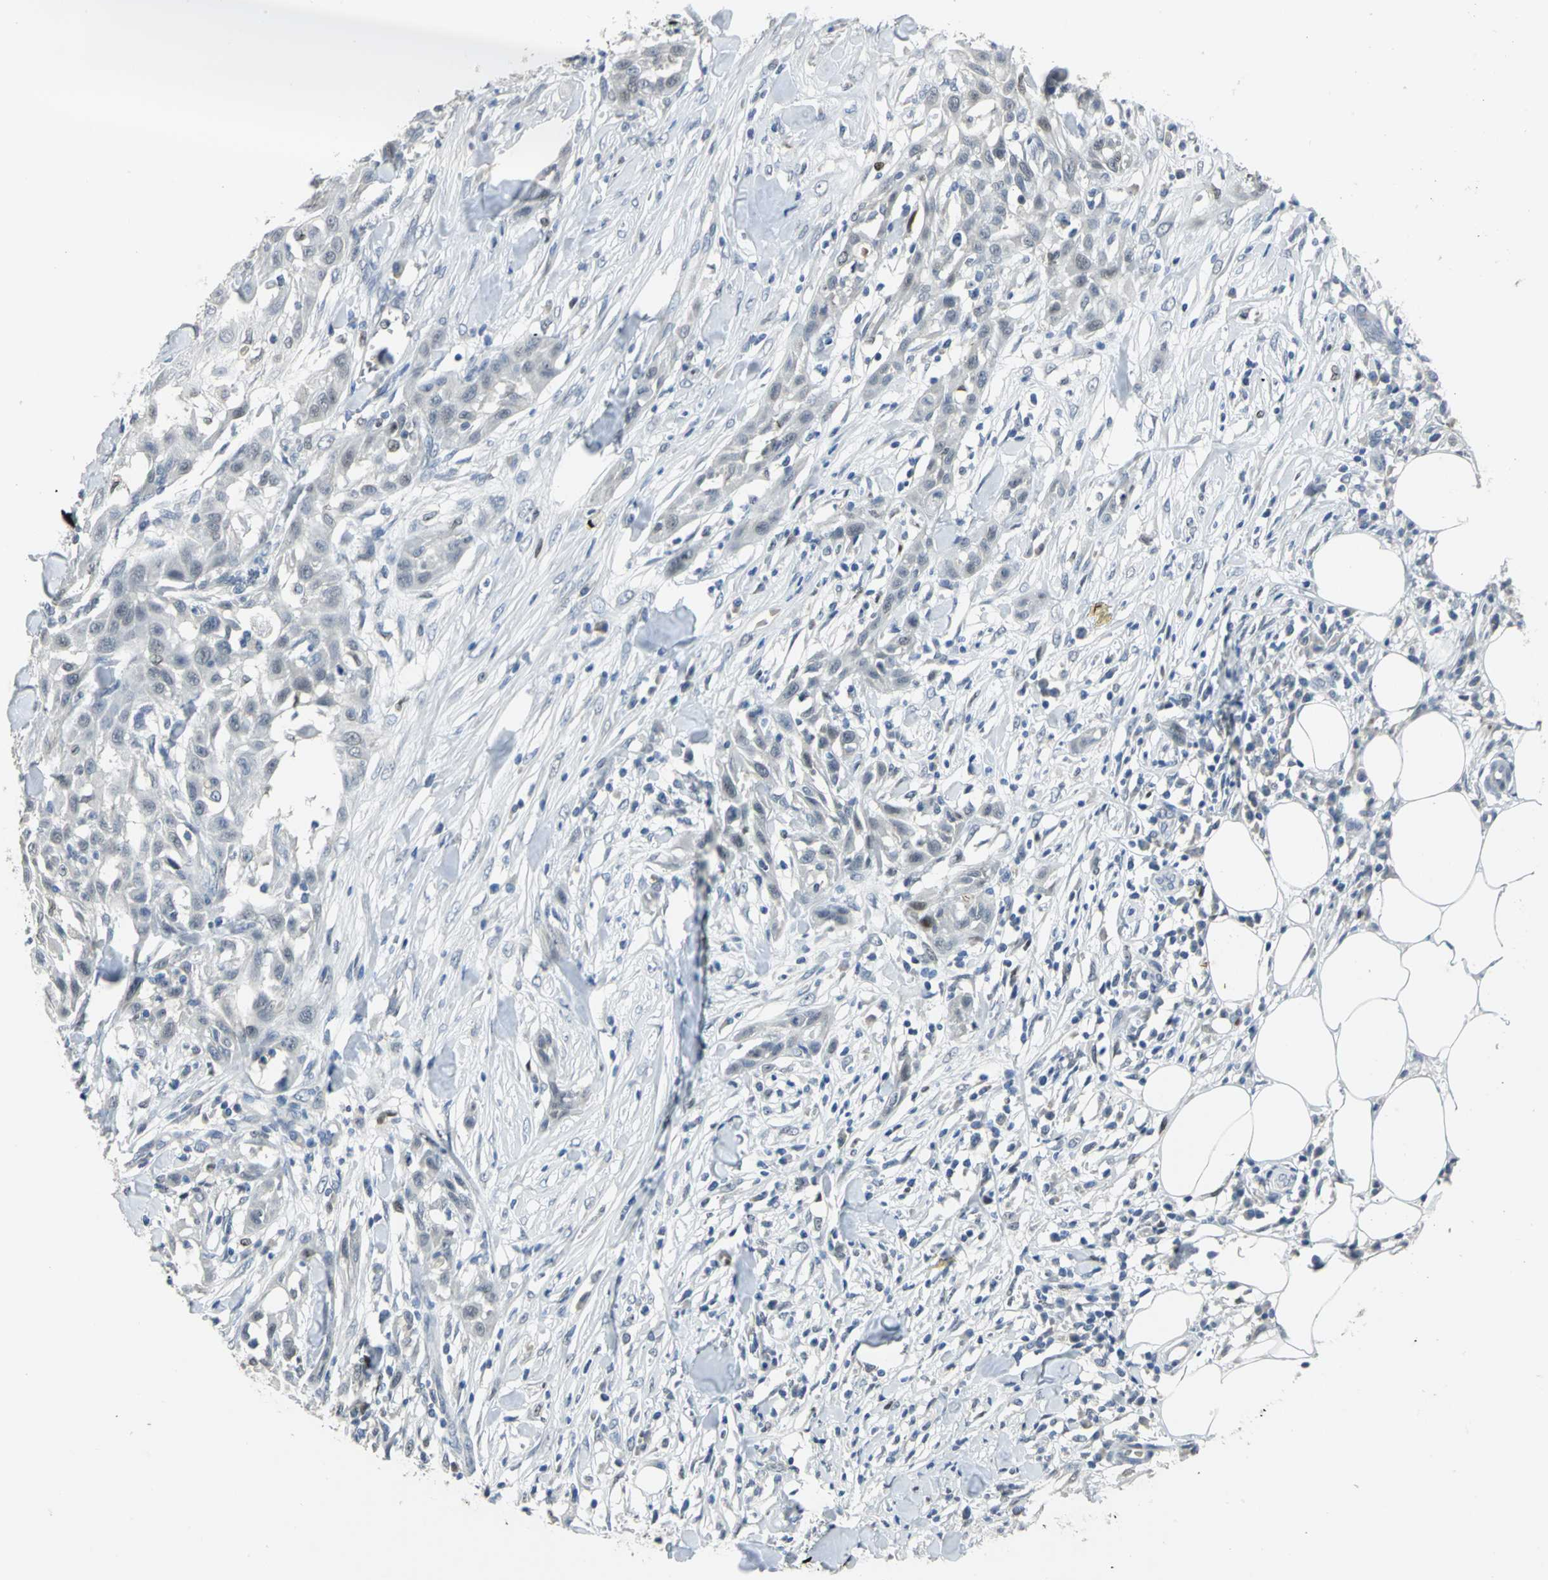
{"staining": {"intensity": "negative", "quantity": "none", "location": "none"}, "tissue": "skin cancer", "cell_type": "Tumor cells", "image_type": "cancer", "snomed": [{"axis": "morphology", "description": "Squamous cell carcinoma, NOS"}, {"axis": "topography", "description": "Skin"}], "caption": "Photomicrograph shows no protein positivity in tumor cells of skin cancer (squamous cell carcinoma) tissue.", "gene": "BCL6", "patient": {"sex": "male", "age": 24}}